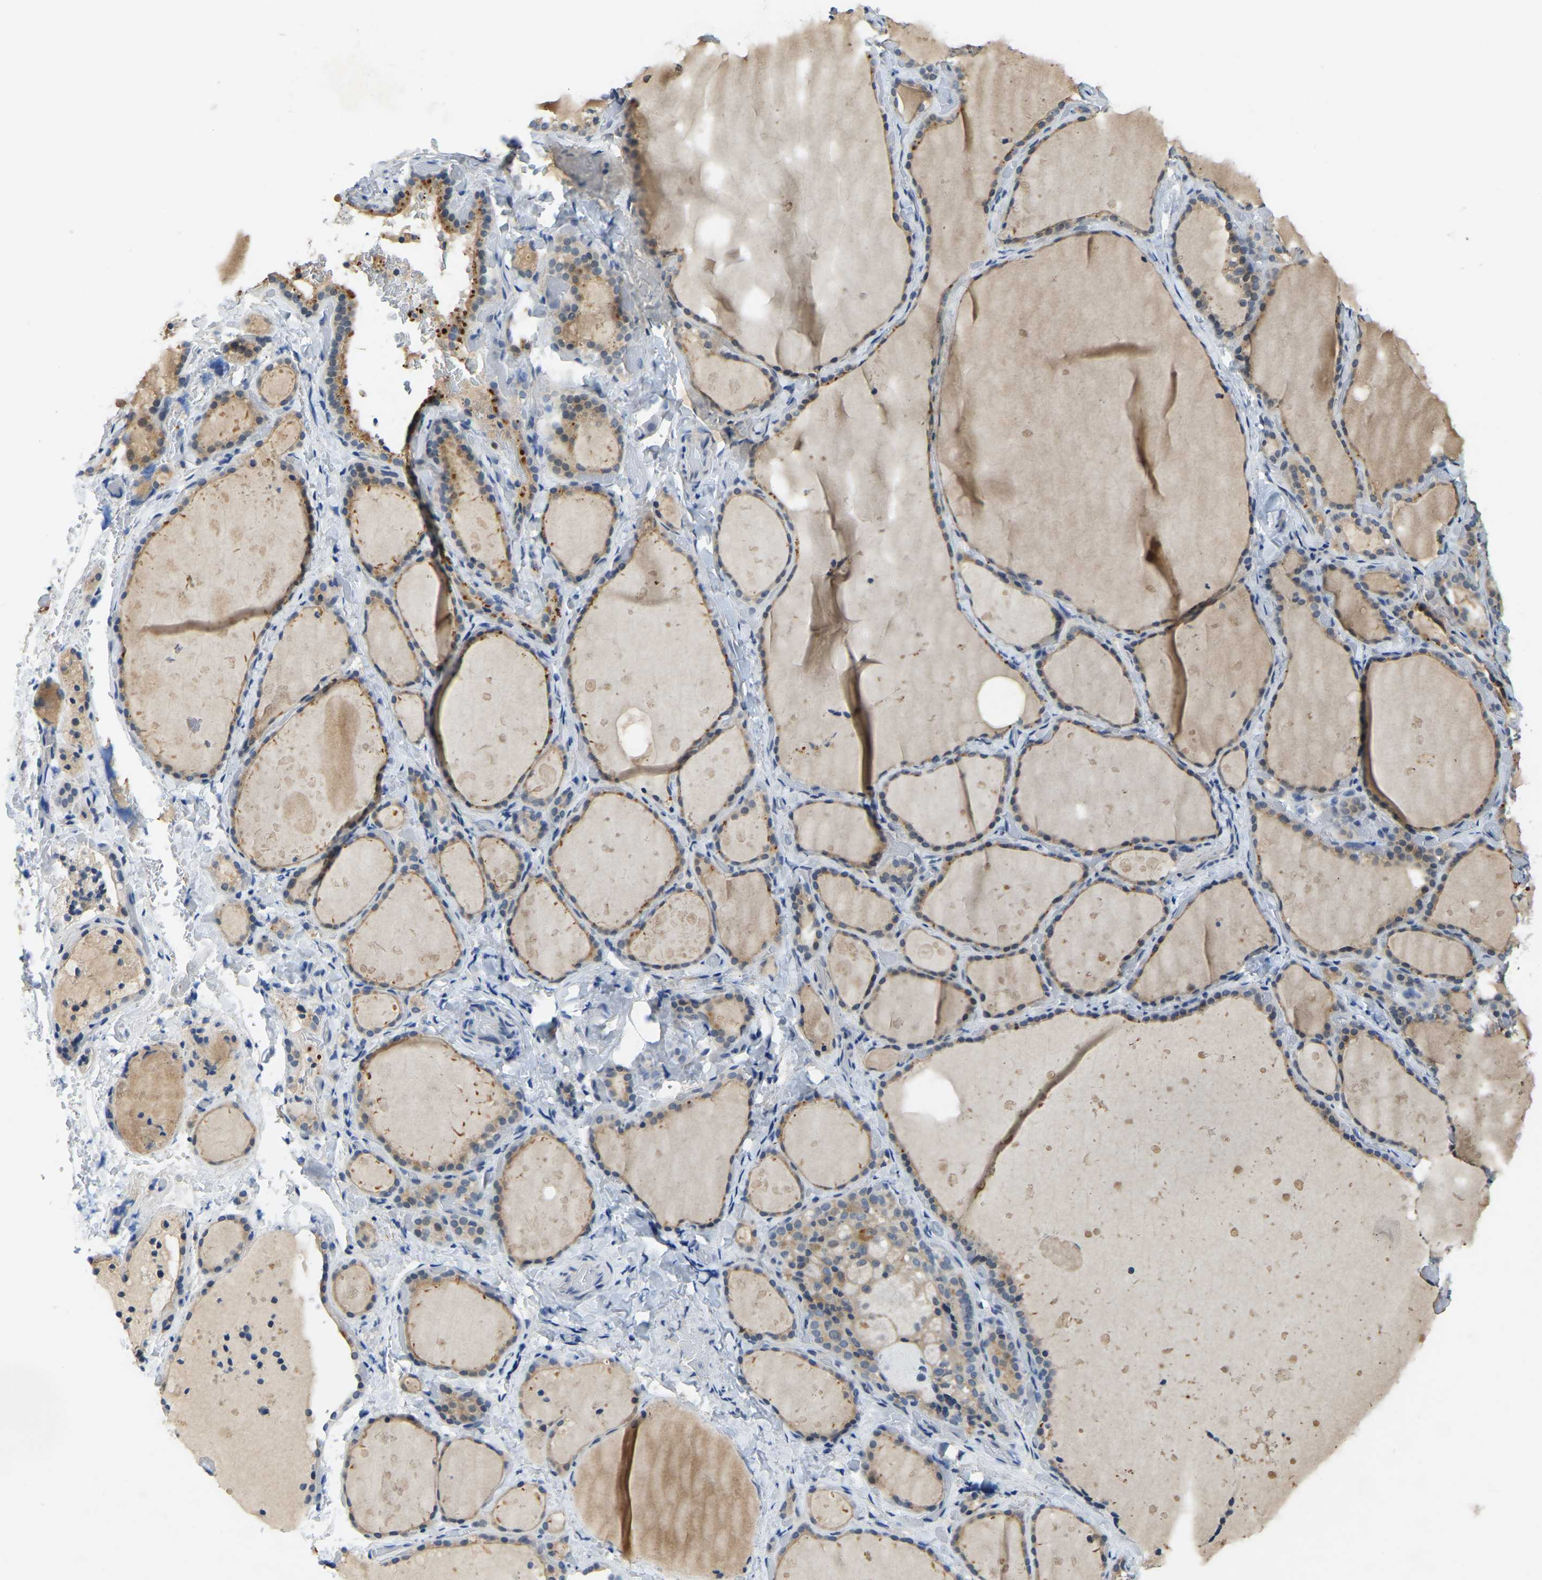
{"staining": {"intensity": "moderate", "quantity": ">75%", "location": "cytoplasmic/membranous"}, "tissue": "thyroid gland", "cell_type": "Glandular cells", "image_type": "normal", "snomed": [{"axis": "morphology", "description": "Normal tissue, NOS"}, {"axis": "topography", "description": "Thyroid gland"}], "caption": "Human thyroid gland stained with a brown dye shows moderate cytoplasmic/membranous positive staining in about >75% of glandular cells.", "gene": "AHNAK", "patient": {"sex": "female", "age": 44}}